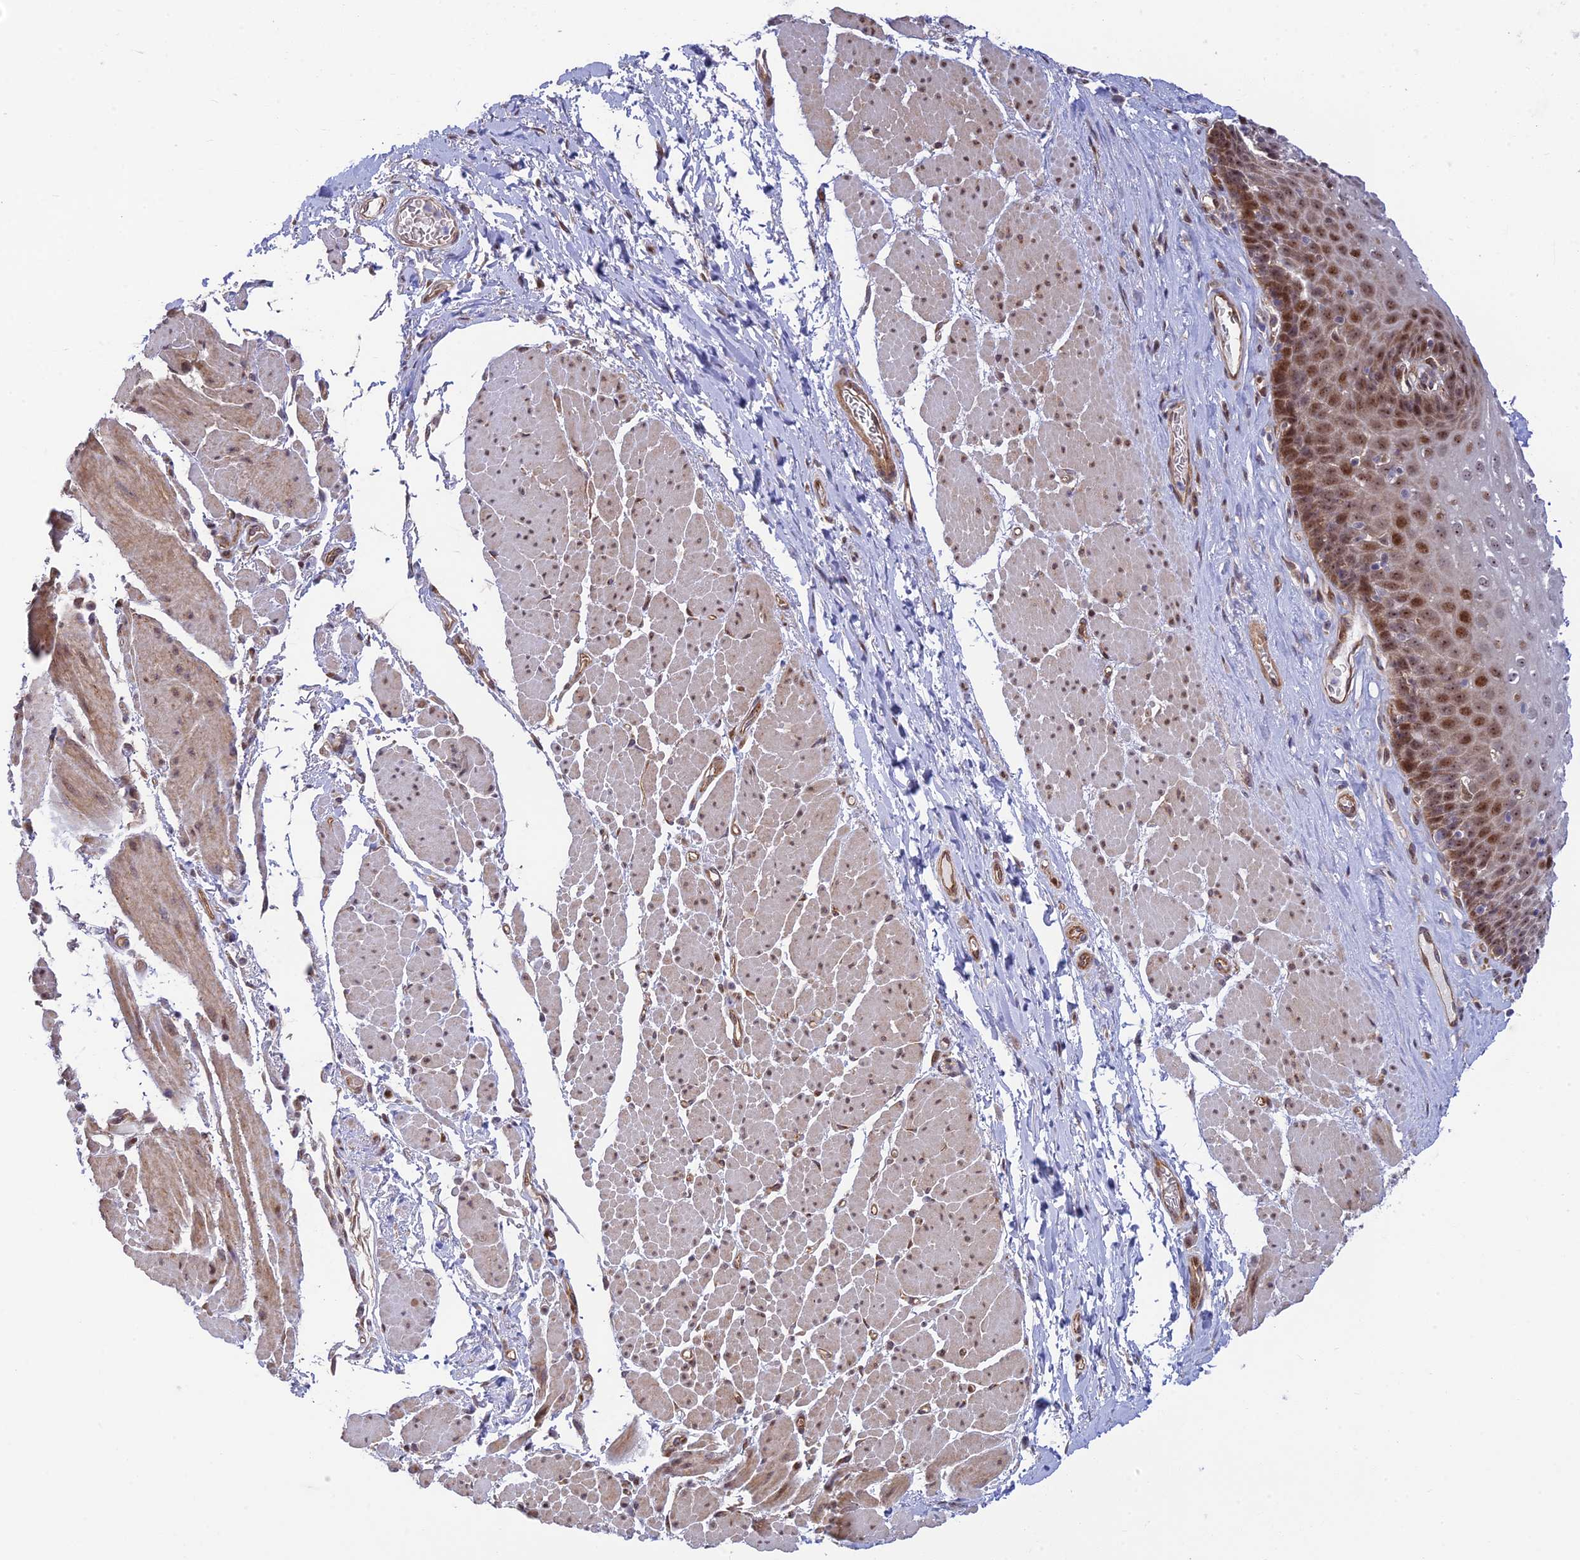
{"staining": {"intensity": "strong", "quantity": "25%-75%", "location": "cytoplasmic/membranous,nuclear"}, "tissue": "esophagus", "cell_type": "Squamous epithelial cells", "image_type": "normal", "snomed": [{"axis": "morphology", "description": "Normal tissue, NOS"}, {"axis": "topography", "description": "Esophagus"}], "caption": "Immunohistochemical staining of benign esophagus demonstrates high levels of strong cytoplasmic/membranous,nuclear staining in about 25%-75% of squamous epithelial cells. (IHC, brightfield microscopy, high magnification).", "gene": "UFSP2", "patient": {"sex": "female", "age": 66}}